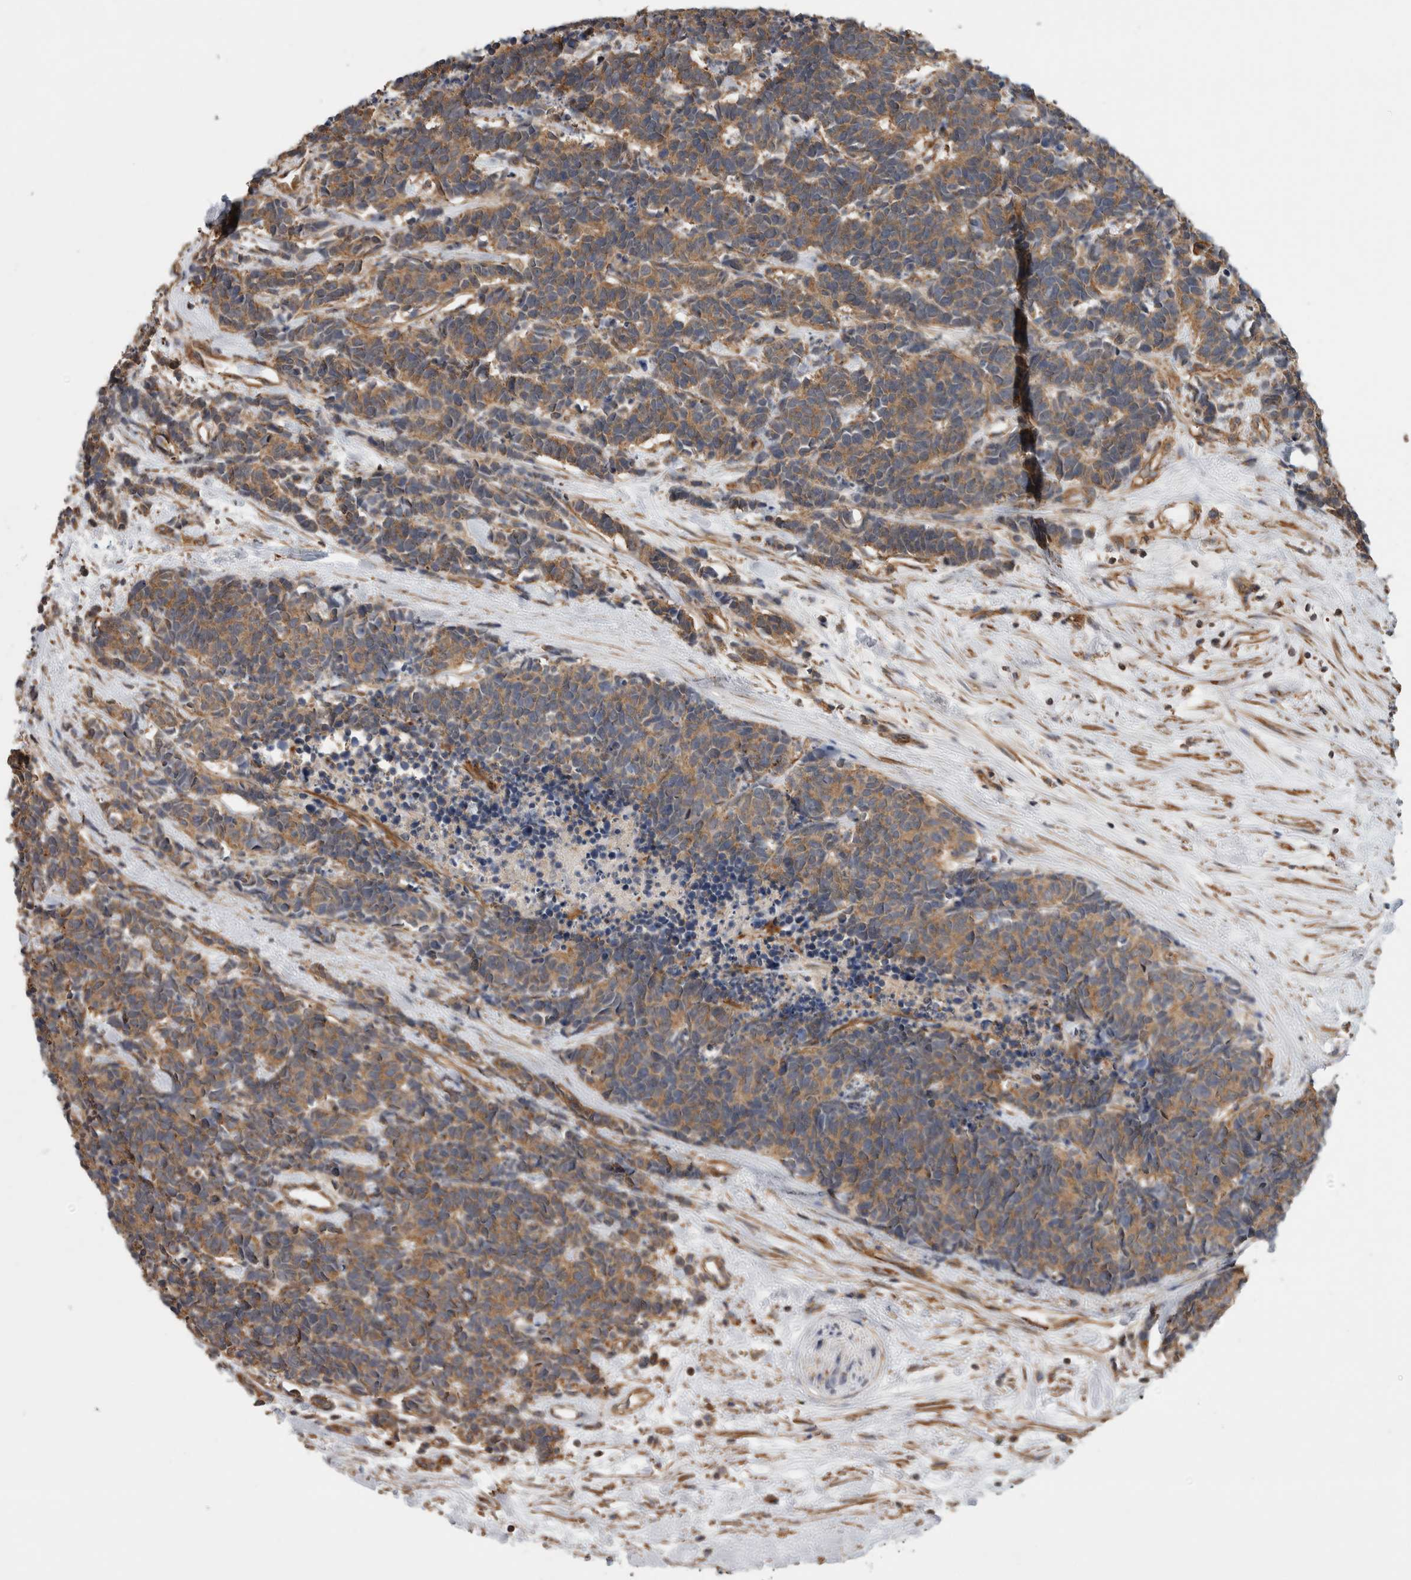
{"staining": {"intensity": "moderate", "quantity": ">75%", "location": "cytoplasmic/membranous"}, "tissue": "carcinoid", "cell_type": "Tumor cells", "image_type": "cancer", "snomed": [{"axis": "morphology", "description": "Carcinoma, NOS"}, {"axis": "morphology", "description": "Carcinoid, malignant, NOS"}, {"axis": "topography", "description": "Urinary bladder"}], "caption": "A brown stain shows moderate cytoplasmic/membranous expression of a protein in malignant carcinoid tumor cells.", "gene": "SFXN2", "patient": {"sex": "male", "age": 57}}